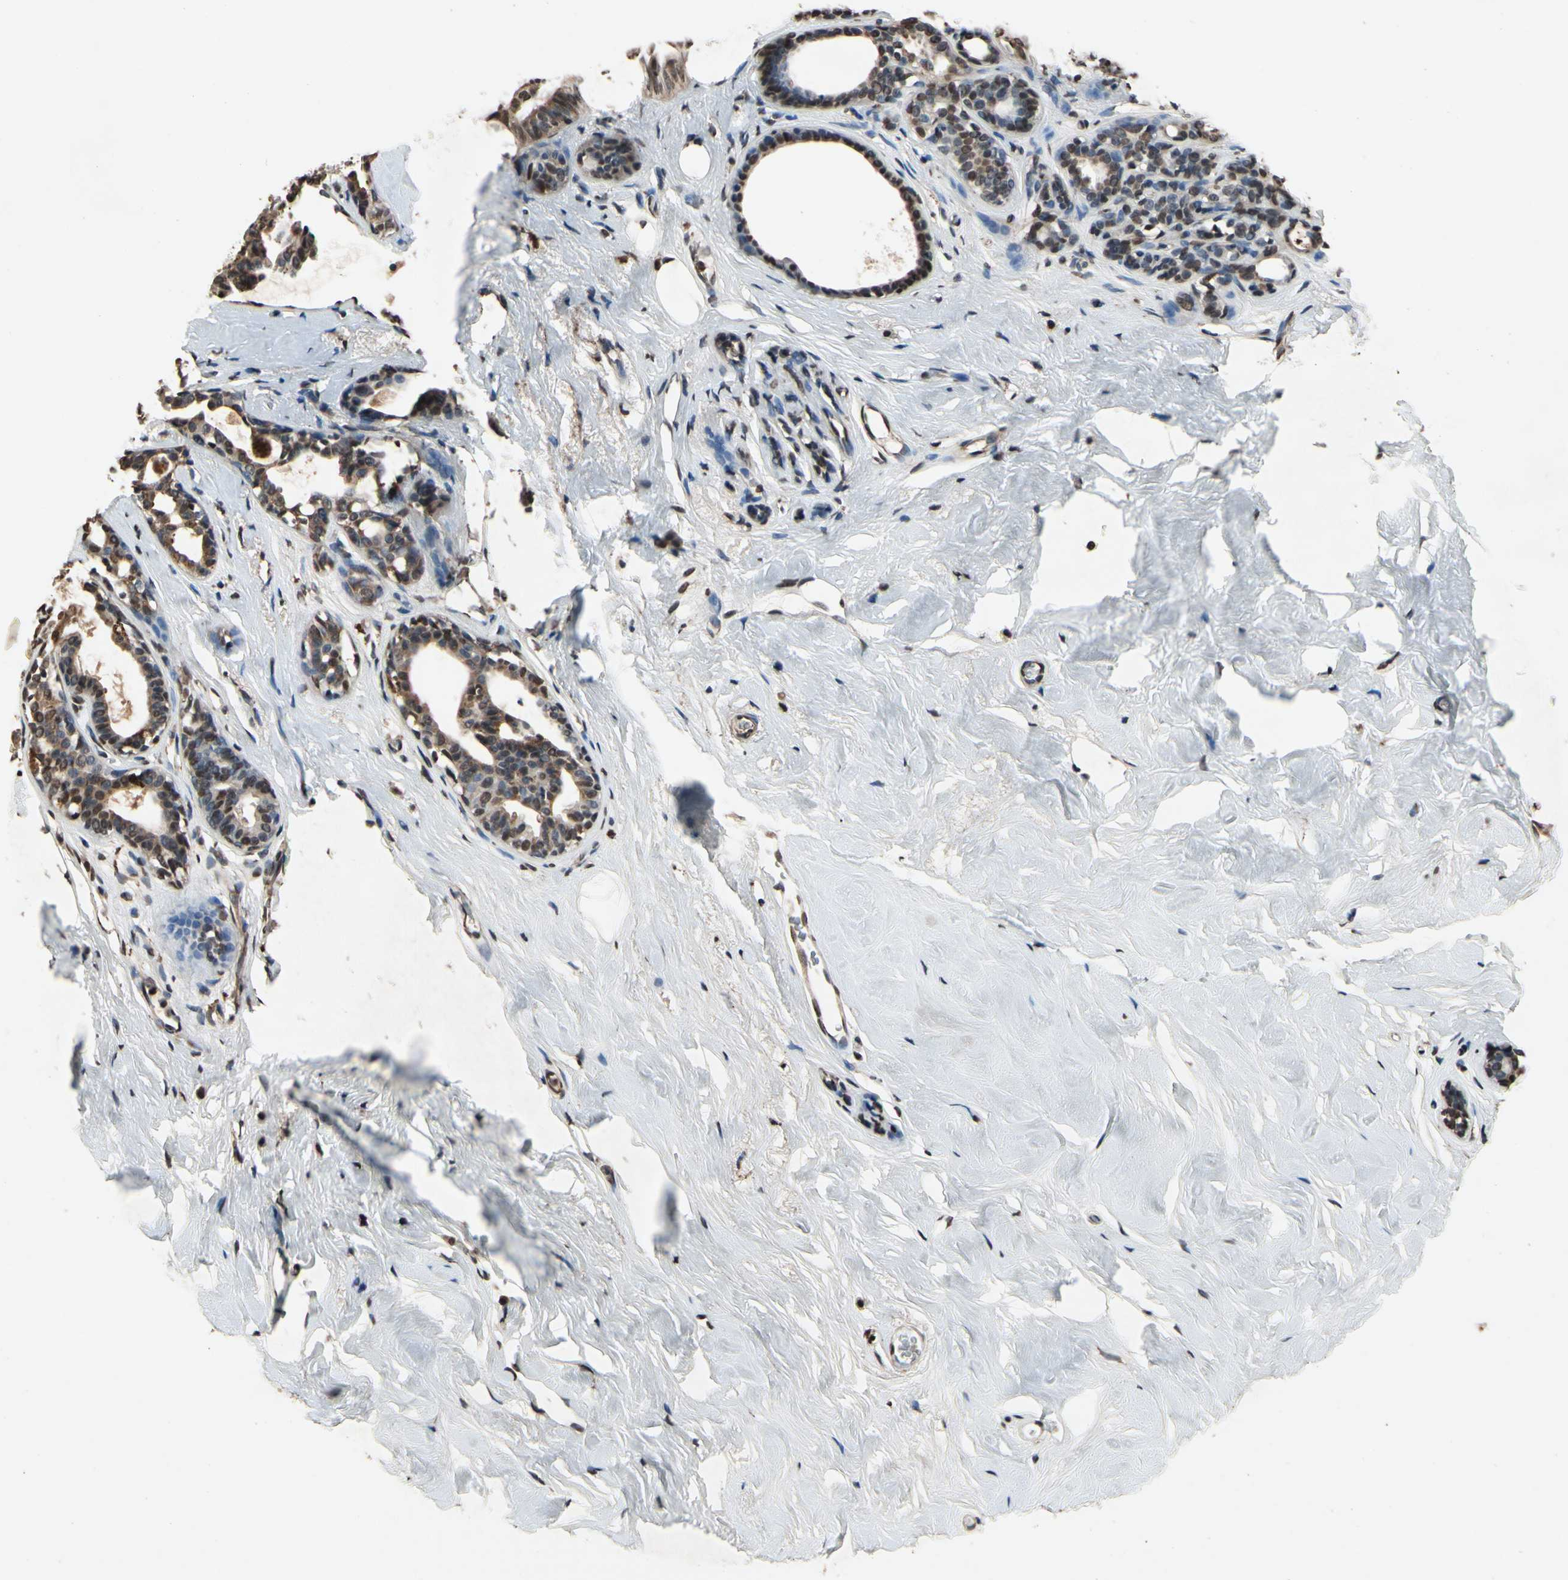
{"staining": {"intensity": "moderate", "quantity": ">75%", "location": "nuclear"}, "tissue": "breast", "cell_type": "Adipocytes", "image_type": "normal", "snomed": [{"axis": "morphology", "description": "Normal tissue, NOS"}, {"axis": "topography", "description": "Breast"}], "caption": "Brown immunohistochemical staining in unremarkable human breast displays moderate nuclear positivity in about >75% of adipocytes. The staining is performed using DAB (3,3'-diaminobenzidine) brown chromogen to label protein expression. The nuclei are counter-stained blue using hematoxylin.", "gene": "HIPK2", "patient": {"sex": "female", "age": 75}}